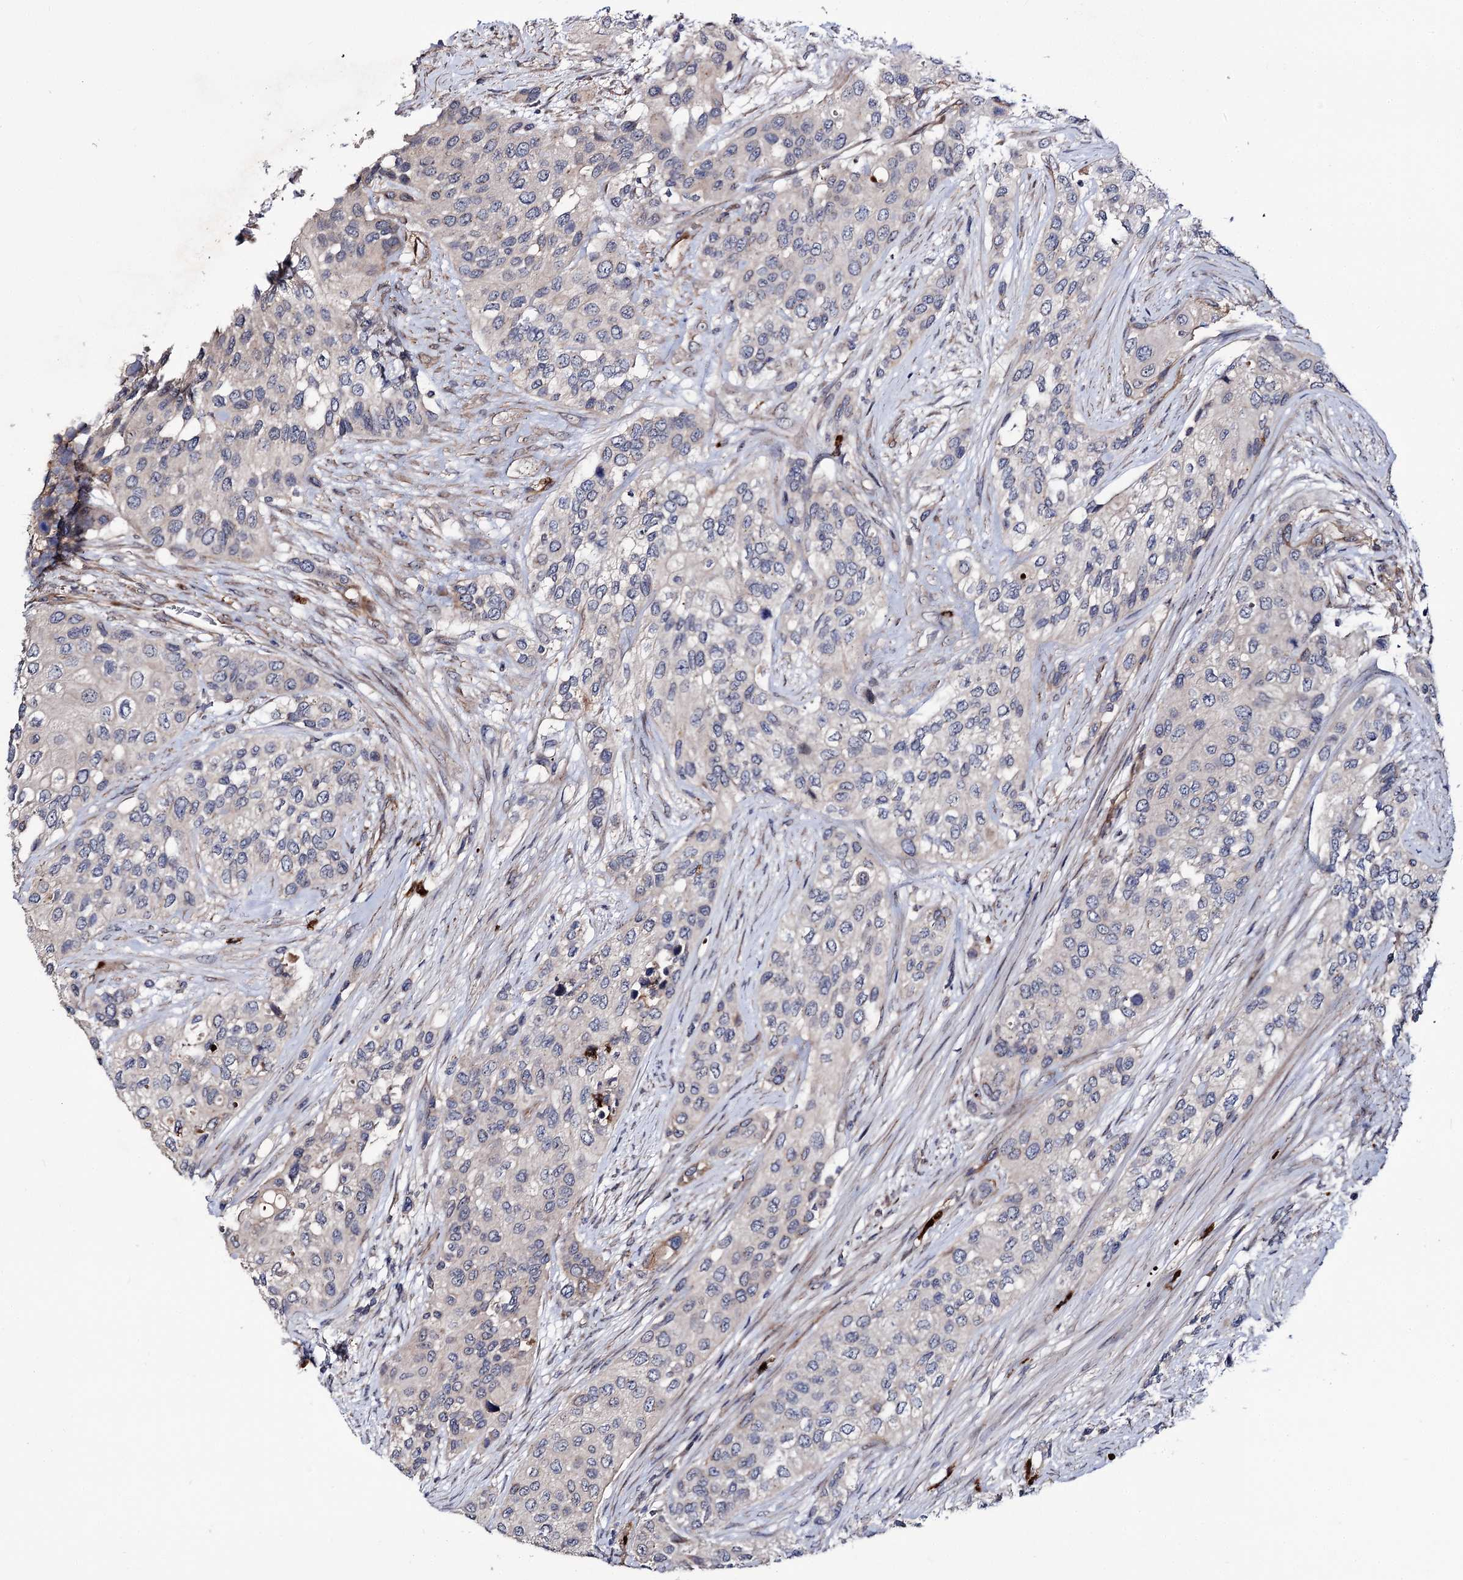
{"staining": {"intensity": "negative", "quantity": "none", "location": "none"}, "tissue": "urothelial cancer", "cell_type": "Tumor cells", "image_type": "cancer", "snomed": [{"axis": "morphology", "description": "Normal tissue, NOS"}, {"axis": "morphology", "description": "Urothelial carcinoma, High grade"}, {"axis": "topography", "description": "Vascular tissue"}, {"axis": "topography", "description": "Urinary bladder"}], "caption": "Protein analysis of urothelial cancer displays no significant positivity in tumor cells. (Stains: DAB immunohistochemistry with hematoxylin counter stain, Microscopy: brightfield microscopy at high magnification).", "gene": "MINDY3", "patient": {"sex": "female", "age": 56}}